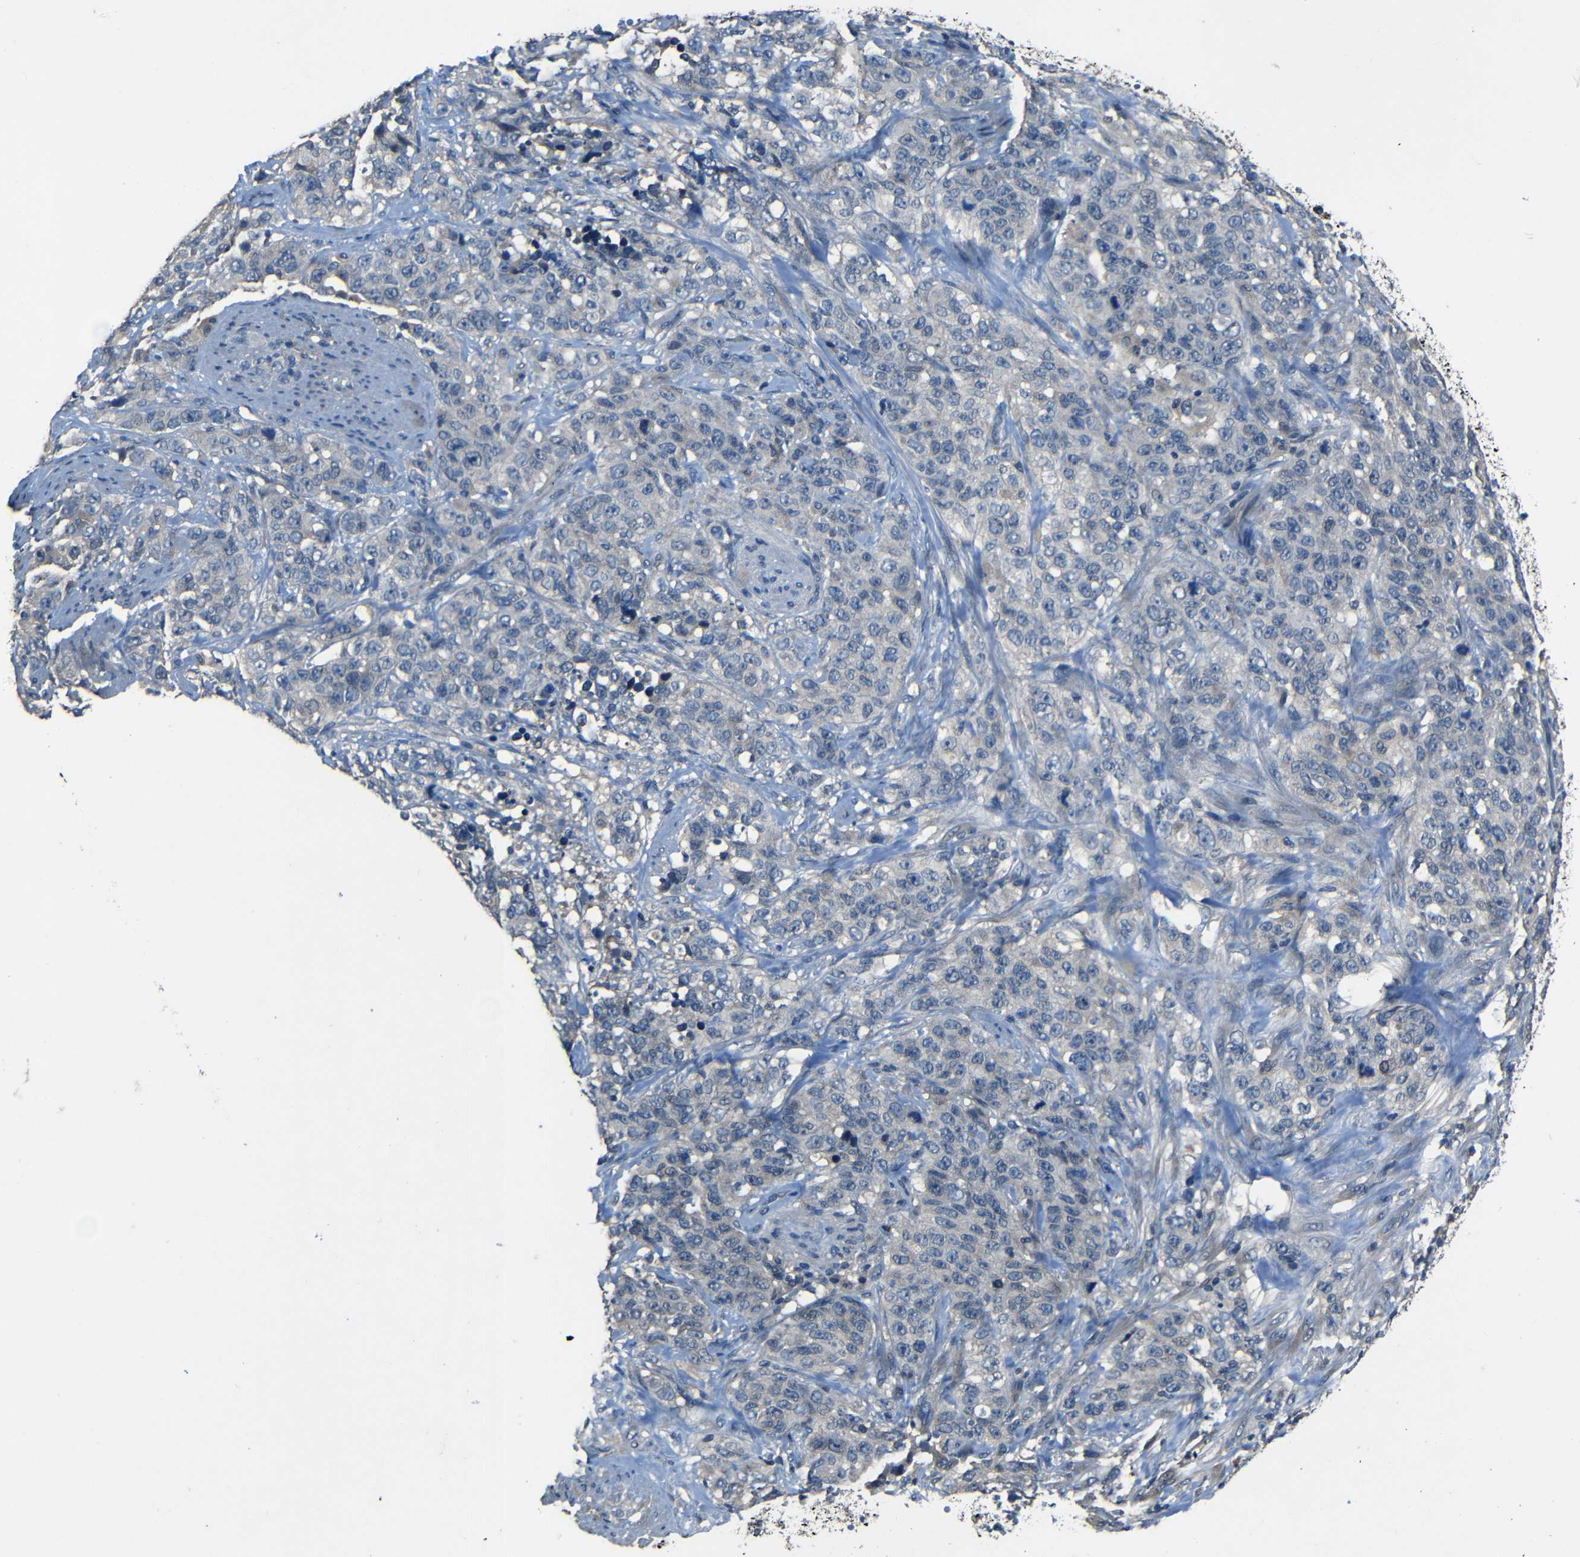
{"staining": {"intensity": "negative", "quantity": "none", "location": "none"}, "tissue": "stomach cancer", "cell_type": "Tumor cells", "image_type": "cancer", "snomed": [{"axis": "morphology", "description": "Adenocarcinoma, NOS"}, {"axis": "topography", "description": "Stomach"}], "caption": "Tumor cells are negative for brown protein staining in stomach cancer.", "gene": "SLA", "patient": {"sex": "male", "age": 48}}